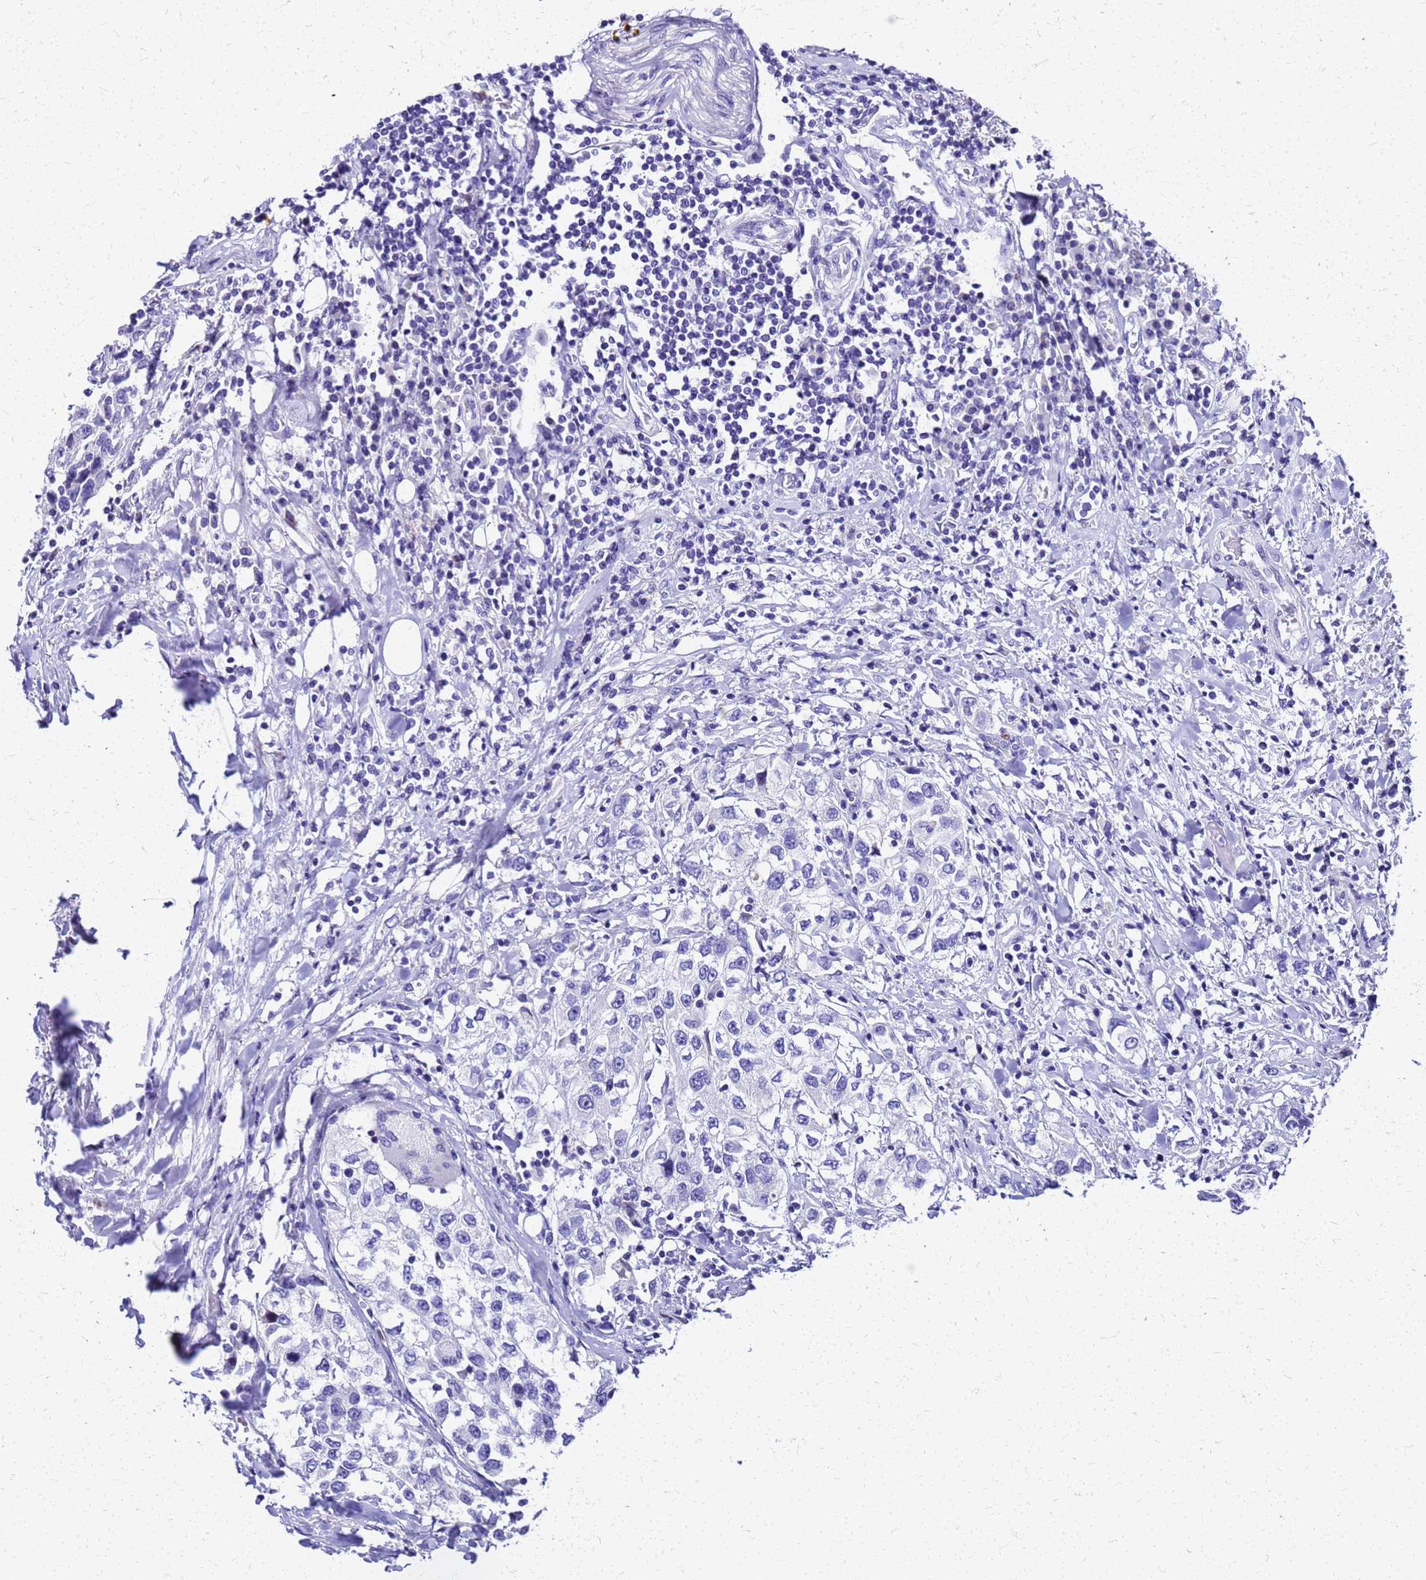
{"staining": {"intensity": "negative", "quantity": "none", "location": "none"}, "tissue": "urothelial cancer", "cell_type": "Tumor cells", "image_type": "cancer", "snomed": [{"axis": "morphology", "description": "Urothelial carcinoma, High grade"}, {"axis": "topography", "description": "Urinary bladder"}], "caption": "DAB immunohistochemical staining of urothelial cancer exhibits no significant positivity in tumor cells.", "gene": "SMIM21", "patient": {"sex": "female", "age": 80}}